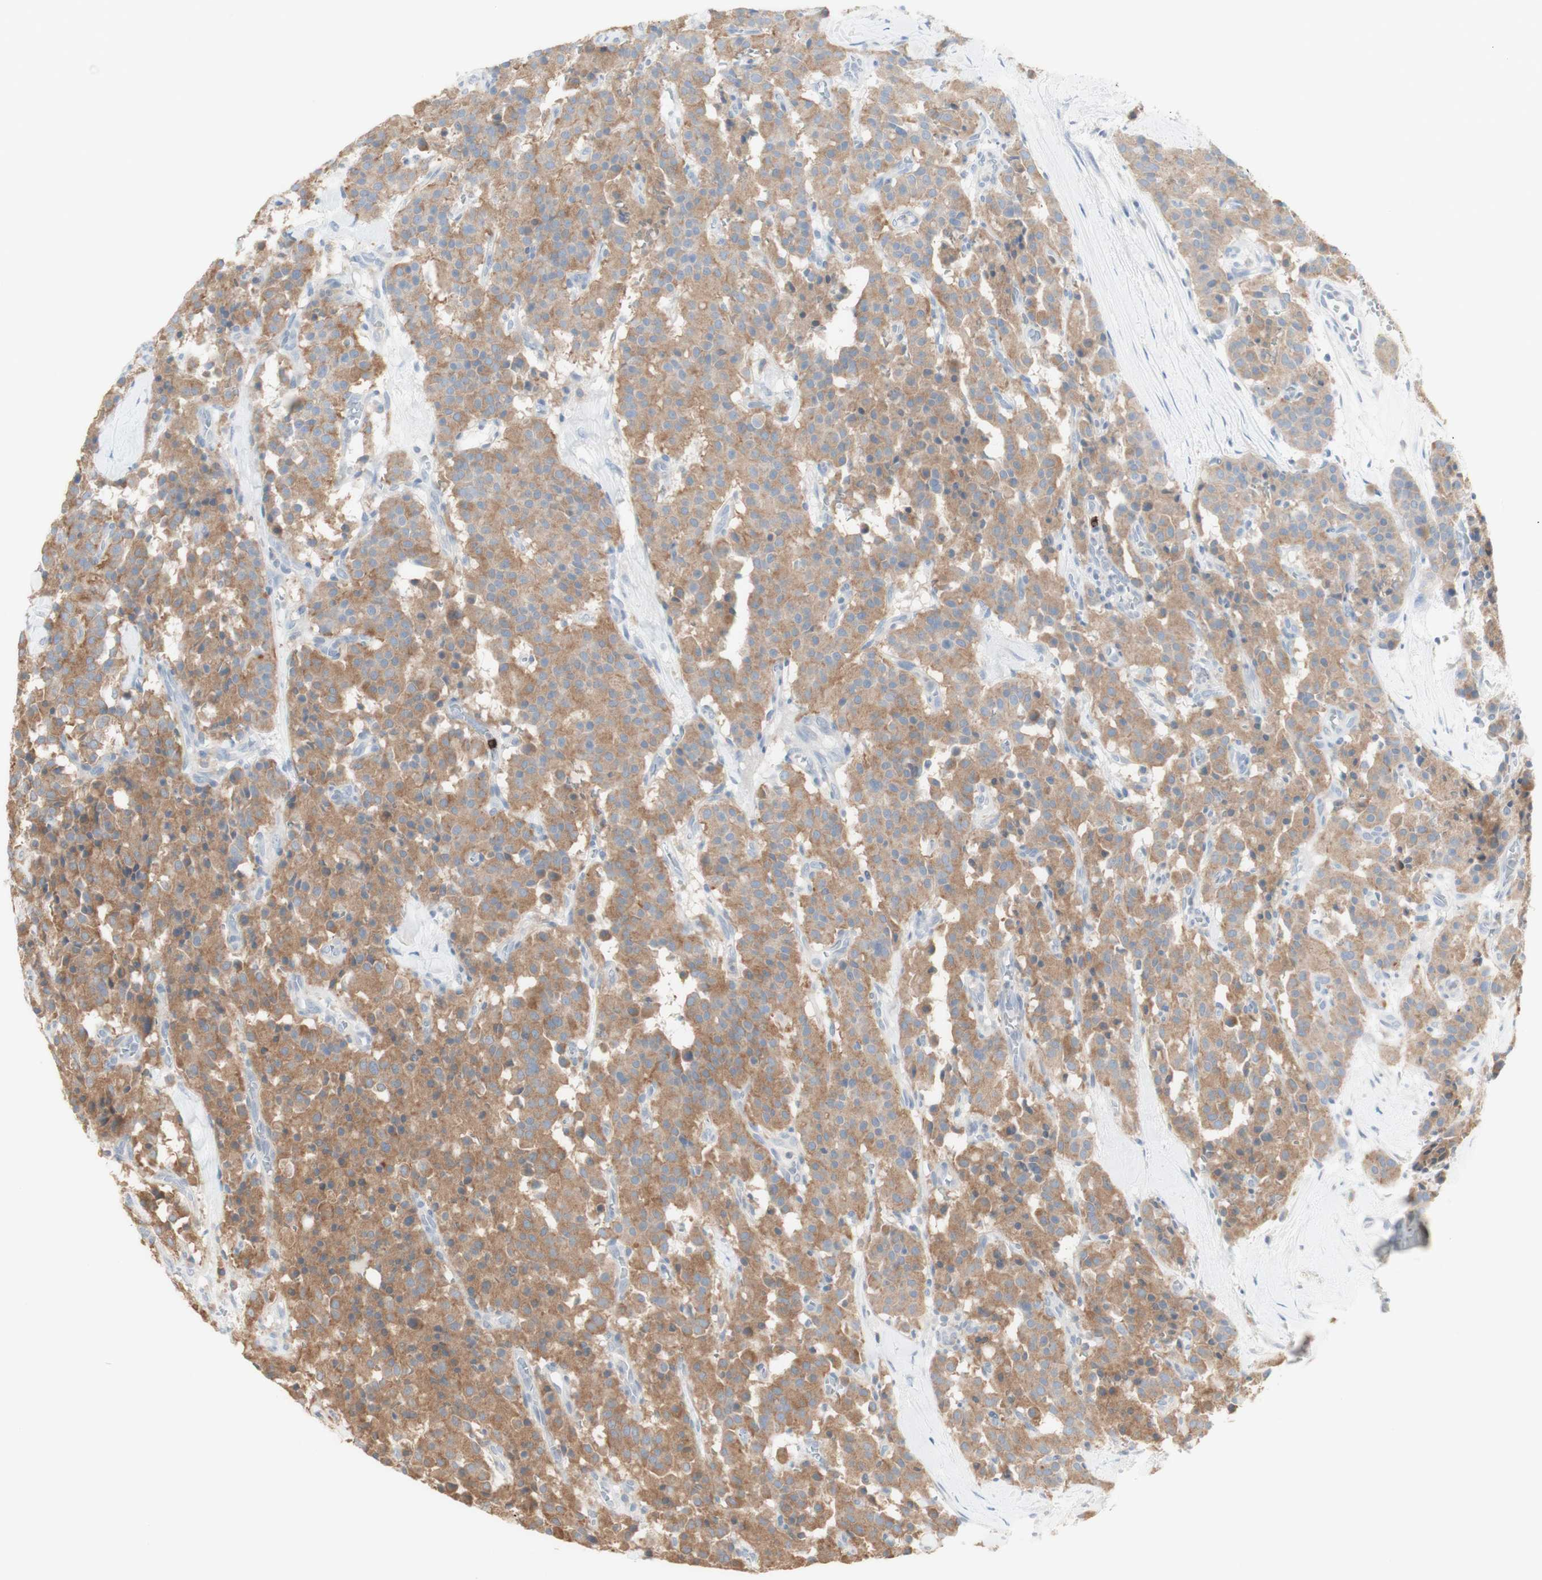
{"staining": {"intensity": "moderate", "quantity": ">75%", "location": "cytoplasmic/membranous"}, "tissue": "carcinoid", "cell_type": "Tumor cells", "image_type": "cancer", "snomed": [{"axis": "morphology", "description": "Carcinoid, malignant, NOS"}, {"axis": "topography", "description": "Lung"}], "caption": "Carcinoid stained with a brown dye reveals moderate cytoplasmic/membranous positive staining in approximately >75% of tumor cells.", "gene": "ATP6V1B1", "patient": {"sex": "male", "age": 30}}